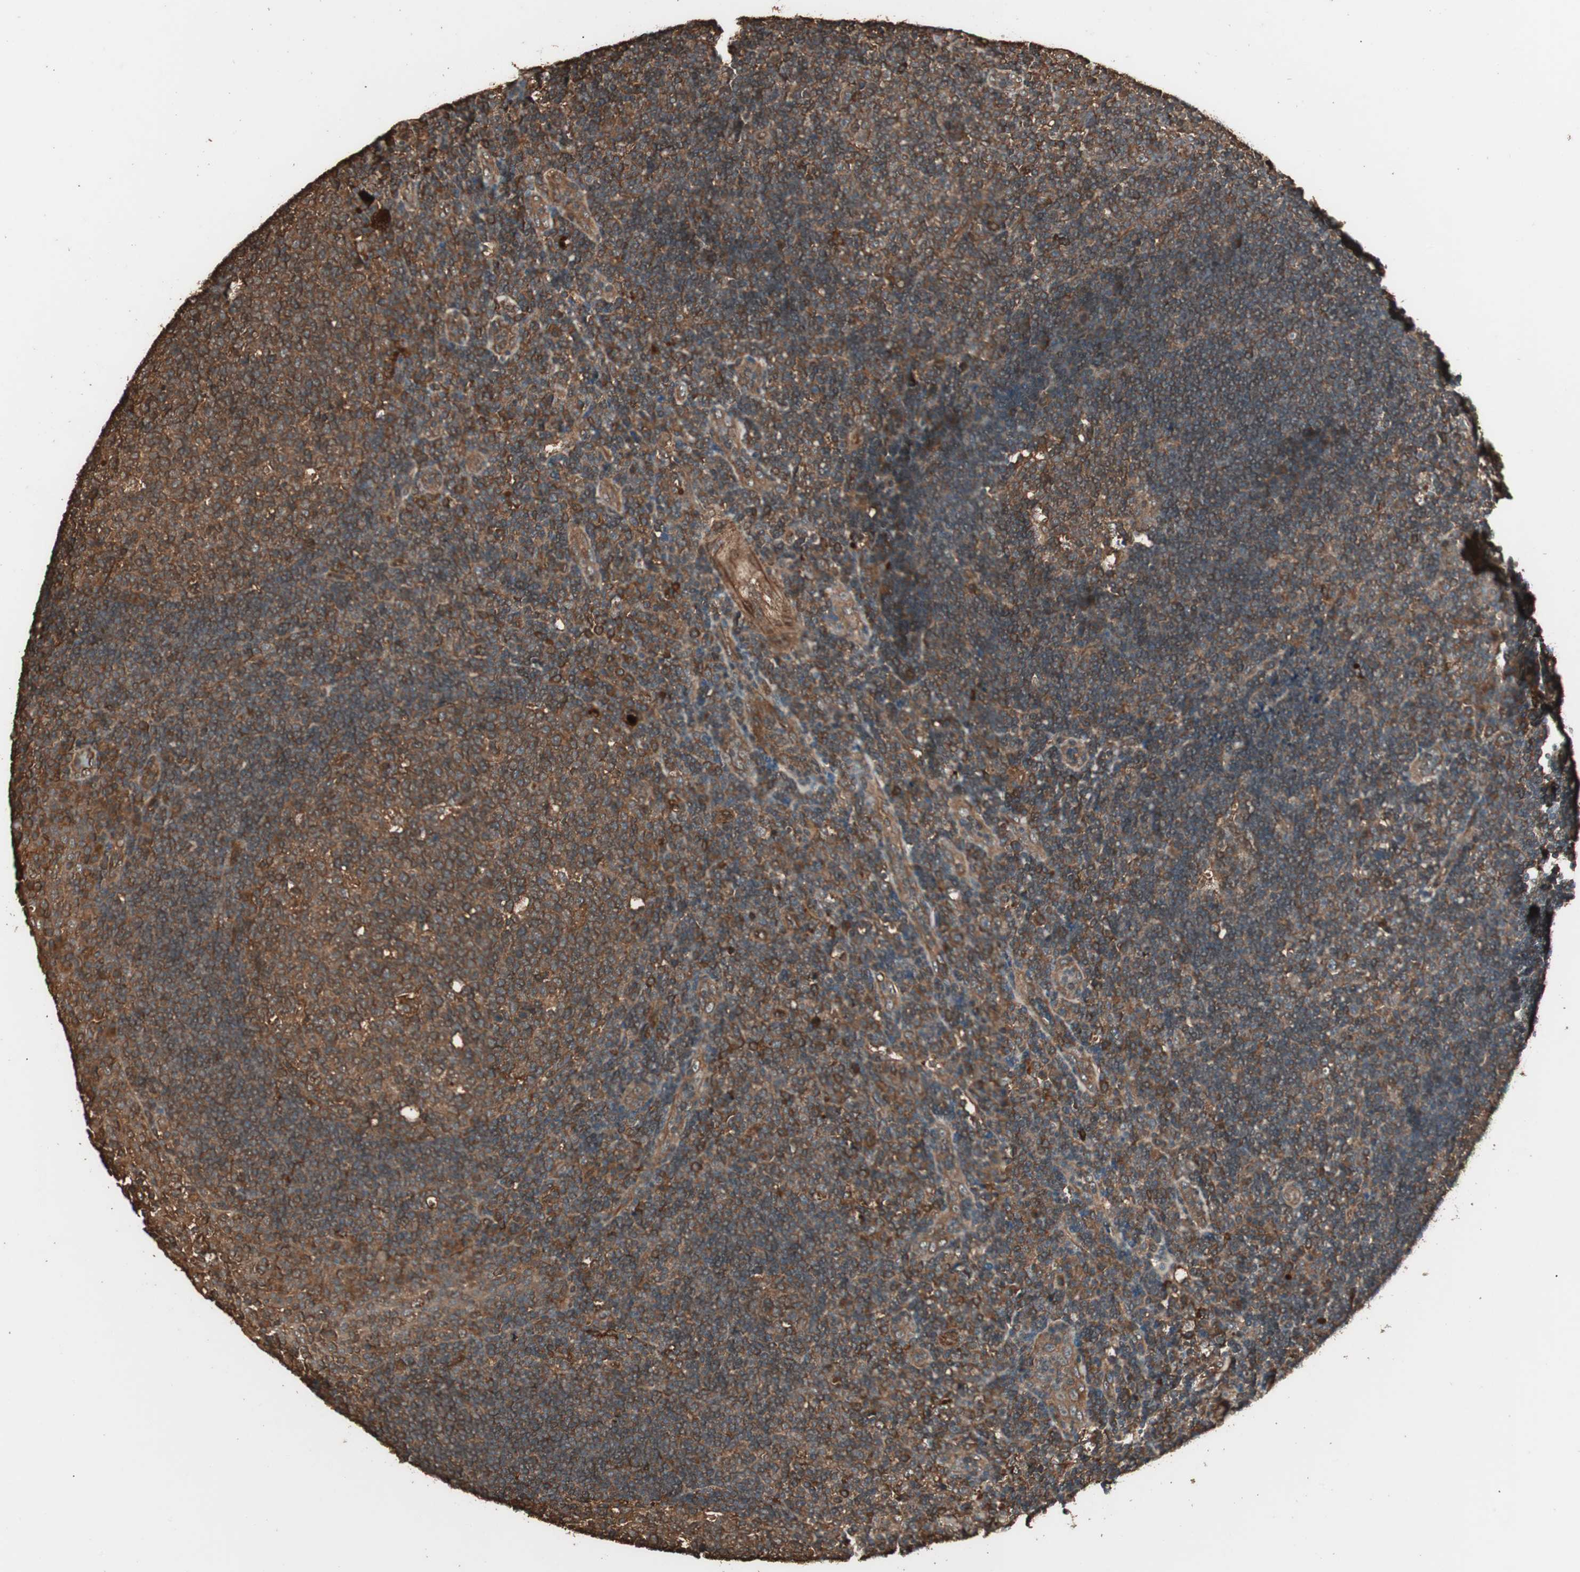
{"staining": {"intensity": "strong", "quantity": ">75%", "location": "cytoplasmic/membranous"}, "tissue": "tonsil", "cell_type": "Germinal center cells", "image_type": "normal", "snomed": [{"axis": "morphology", "description": "Normal tissue, NOS"}, {"axis": "topography", "description": "Tonsil"}], "caption": "This image exhibits immunohistochemistry staining of benign human tonsil, with high strong cytoplasmic/membranous positivity in approximately >75% of germinal center cells.", "gene": "CCN4", "patient": {"sex": "female", "age": 40}}